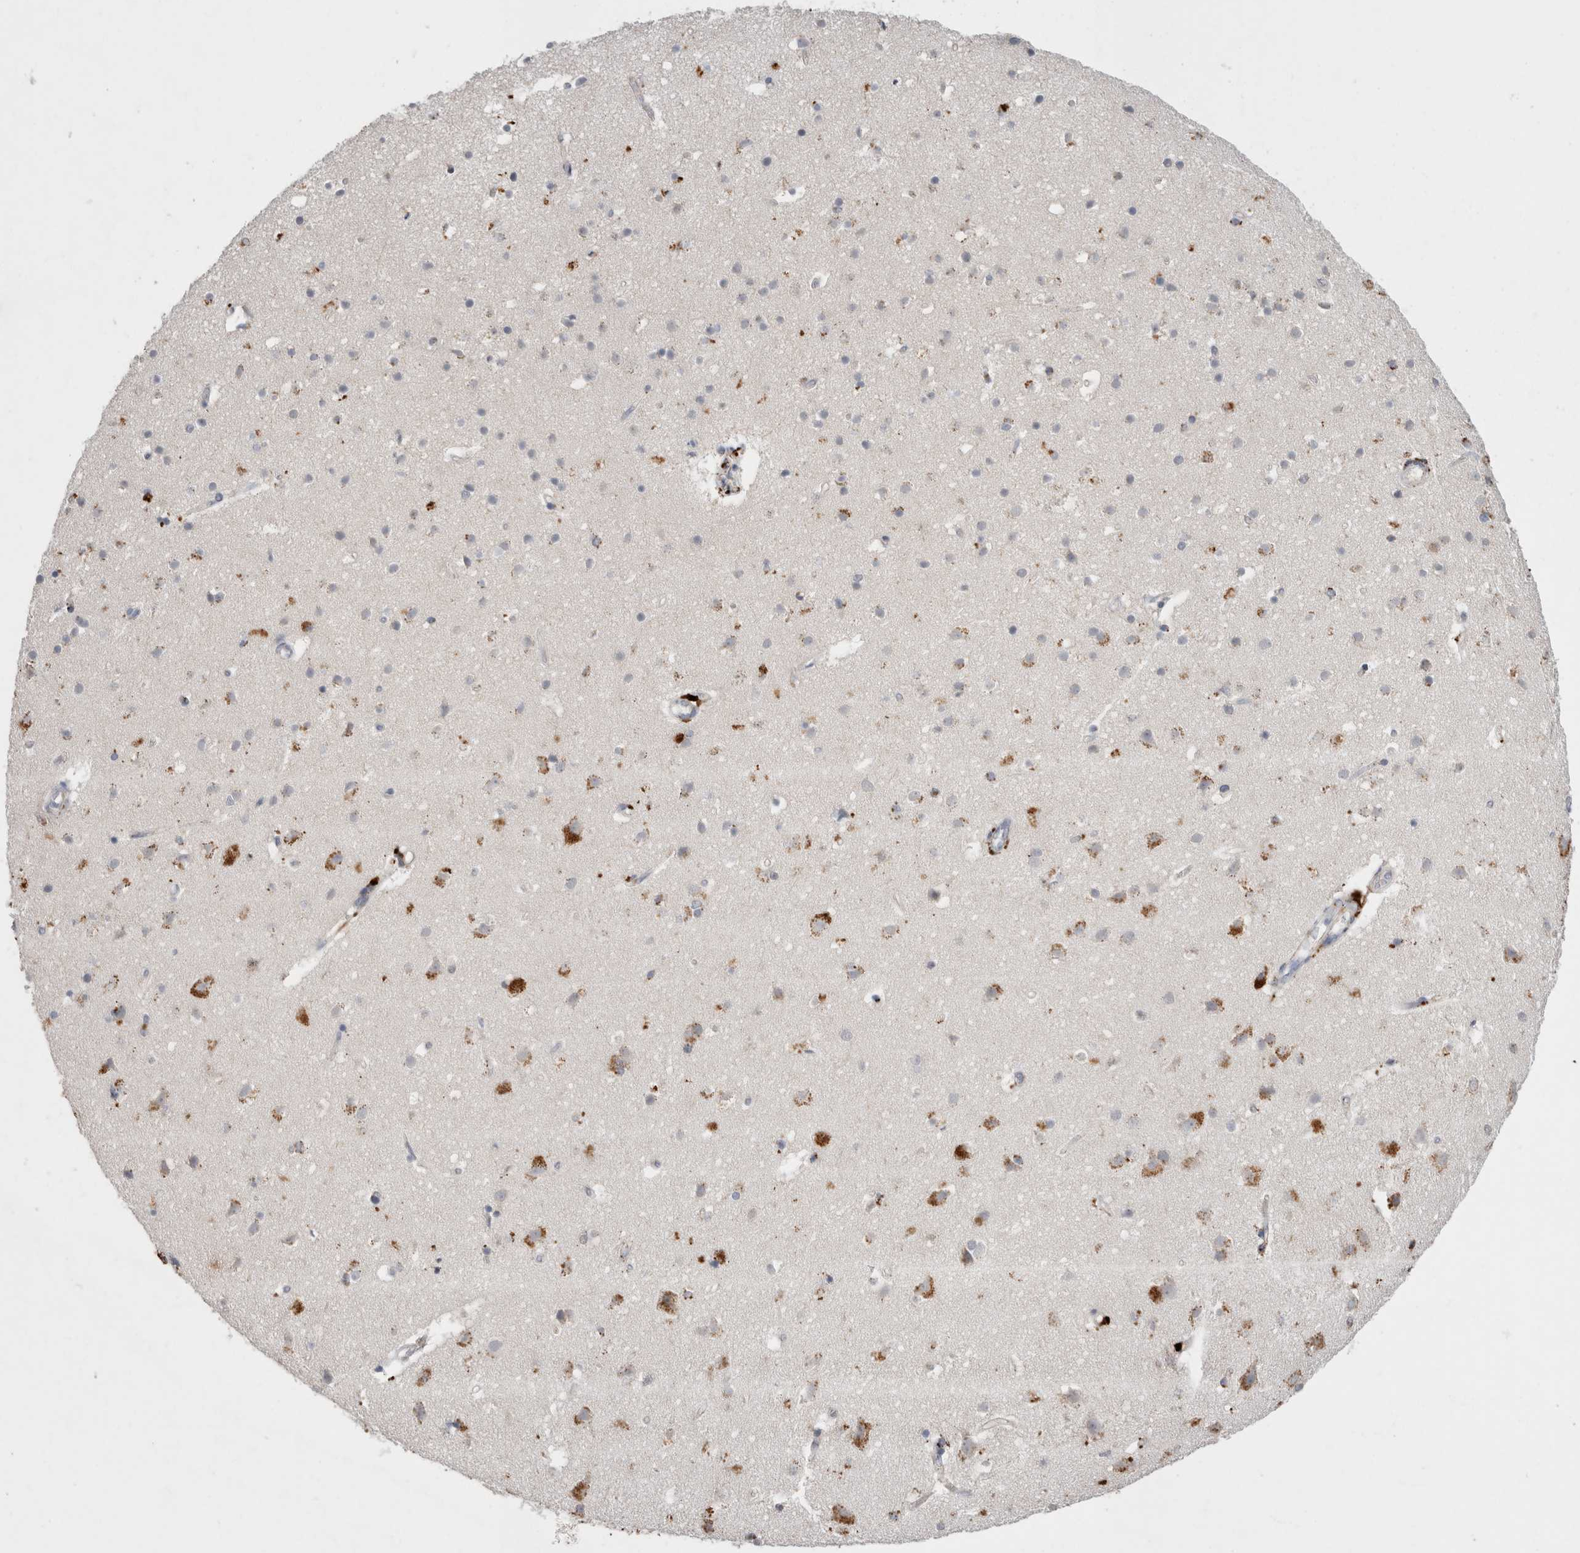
{"staining": {"intensity": "negative", "quantity": "none", "location": "none"}, "tissue": "cerebral cortex", "cell_type": "Endothelial cells", "image_type": "normal", "snomed": [{"axis": "morphology", "description": "Normal tissue, NOS"}, {"axis": "topography", "description": "Cerebral cortex"}], "caption": "Immunohistochemistry image of normal human cerebral cortex stained for a protein (brown), which displays no positivity in endothelial cells.", "gene": "CTSA", "patient": {"sex": "male", "age": 54}}